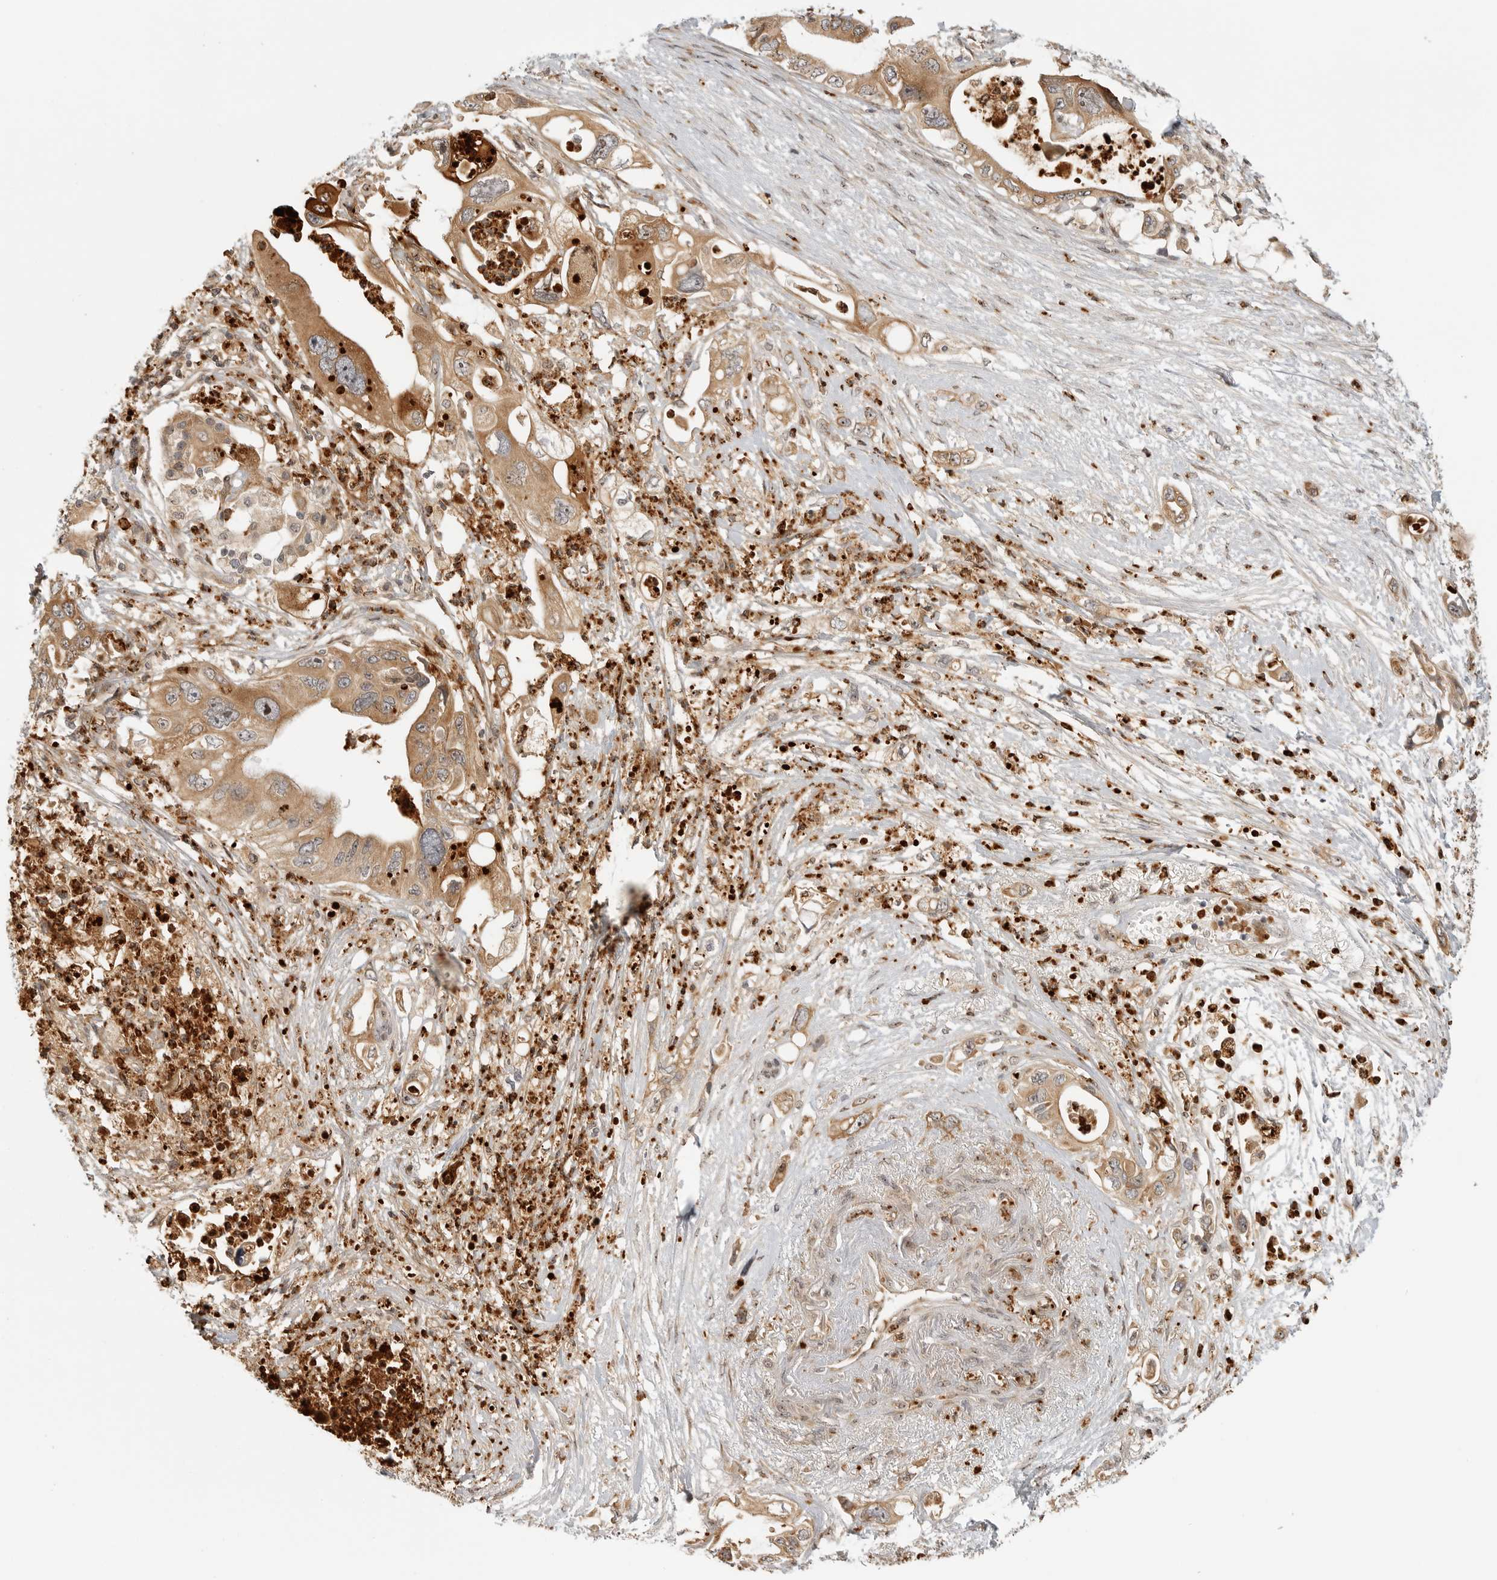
{"staining": {"intensity": "moderate", "quantity": ">75%", "location": "cytoplasmic/membranous"}, "tissue": "pancreatic cancer", "cell_type": "Tumor cells", "image_type": "cancer", "snomed": [{"axis": "morphology", "description": "Adenocarcinoma, NOS"}, {"axis": "topography", "description": "Pancreas"}], "caption": "Pancreatic cancer (adenocarcinoma) stained with a brown dye demonstrates moderate cytoplasmic/membranous positive staining in about >75% of tumor cells.", "gene": "DSCC1", "patient": {"sex": "male", "age": 66}}